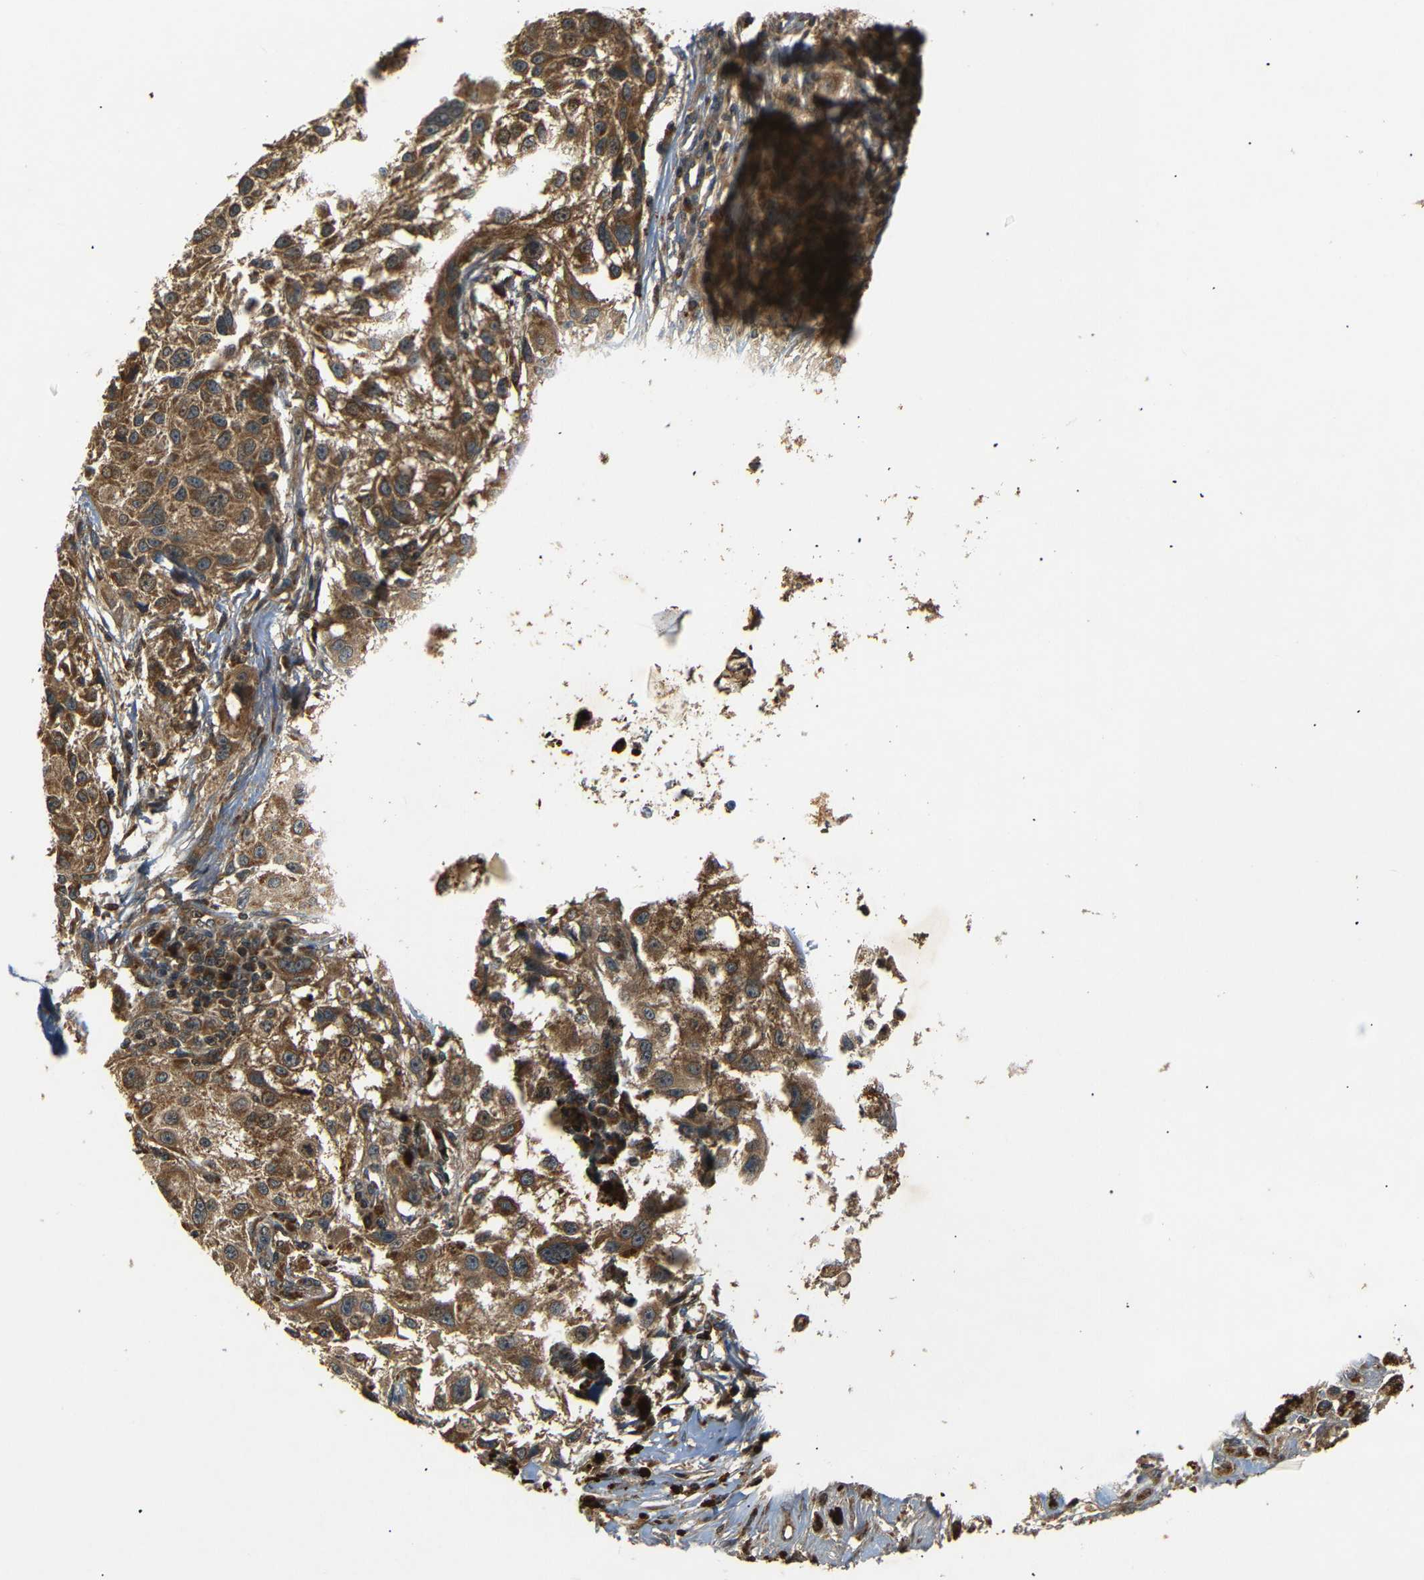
{"staining": {"intensity": "moderate", "quantity": ">75%", "location": "cytoplasmic/membranous"}, "tissue": "melanoma", "cell_type": "Tumor cells", "image_type": "cancer", "snomed": [{"axis": "morphology", "description": "Necrosis, NOS"}, {"axis": "morphology", "description": "Malignant melanoma, NOS"}, {"axis": "topography", "description": "Skin"}], "caption": "A micrograph showing moderate cytoplasmic/membranous staining in about >75% of tumor cells in malignant melanoma, as visualized by brown immunohistochemical staining.", "gene": "TANK", "patient": {"sex": "female", "age": 87}}